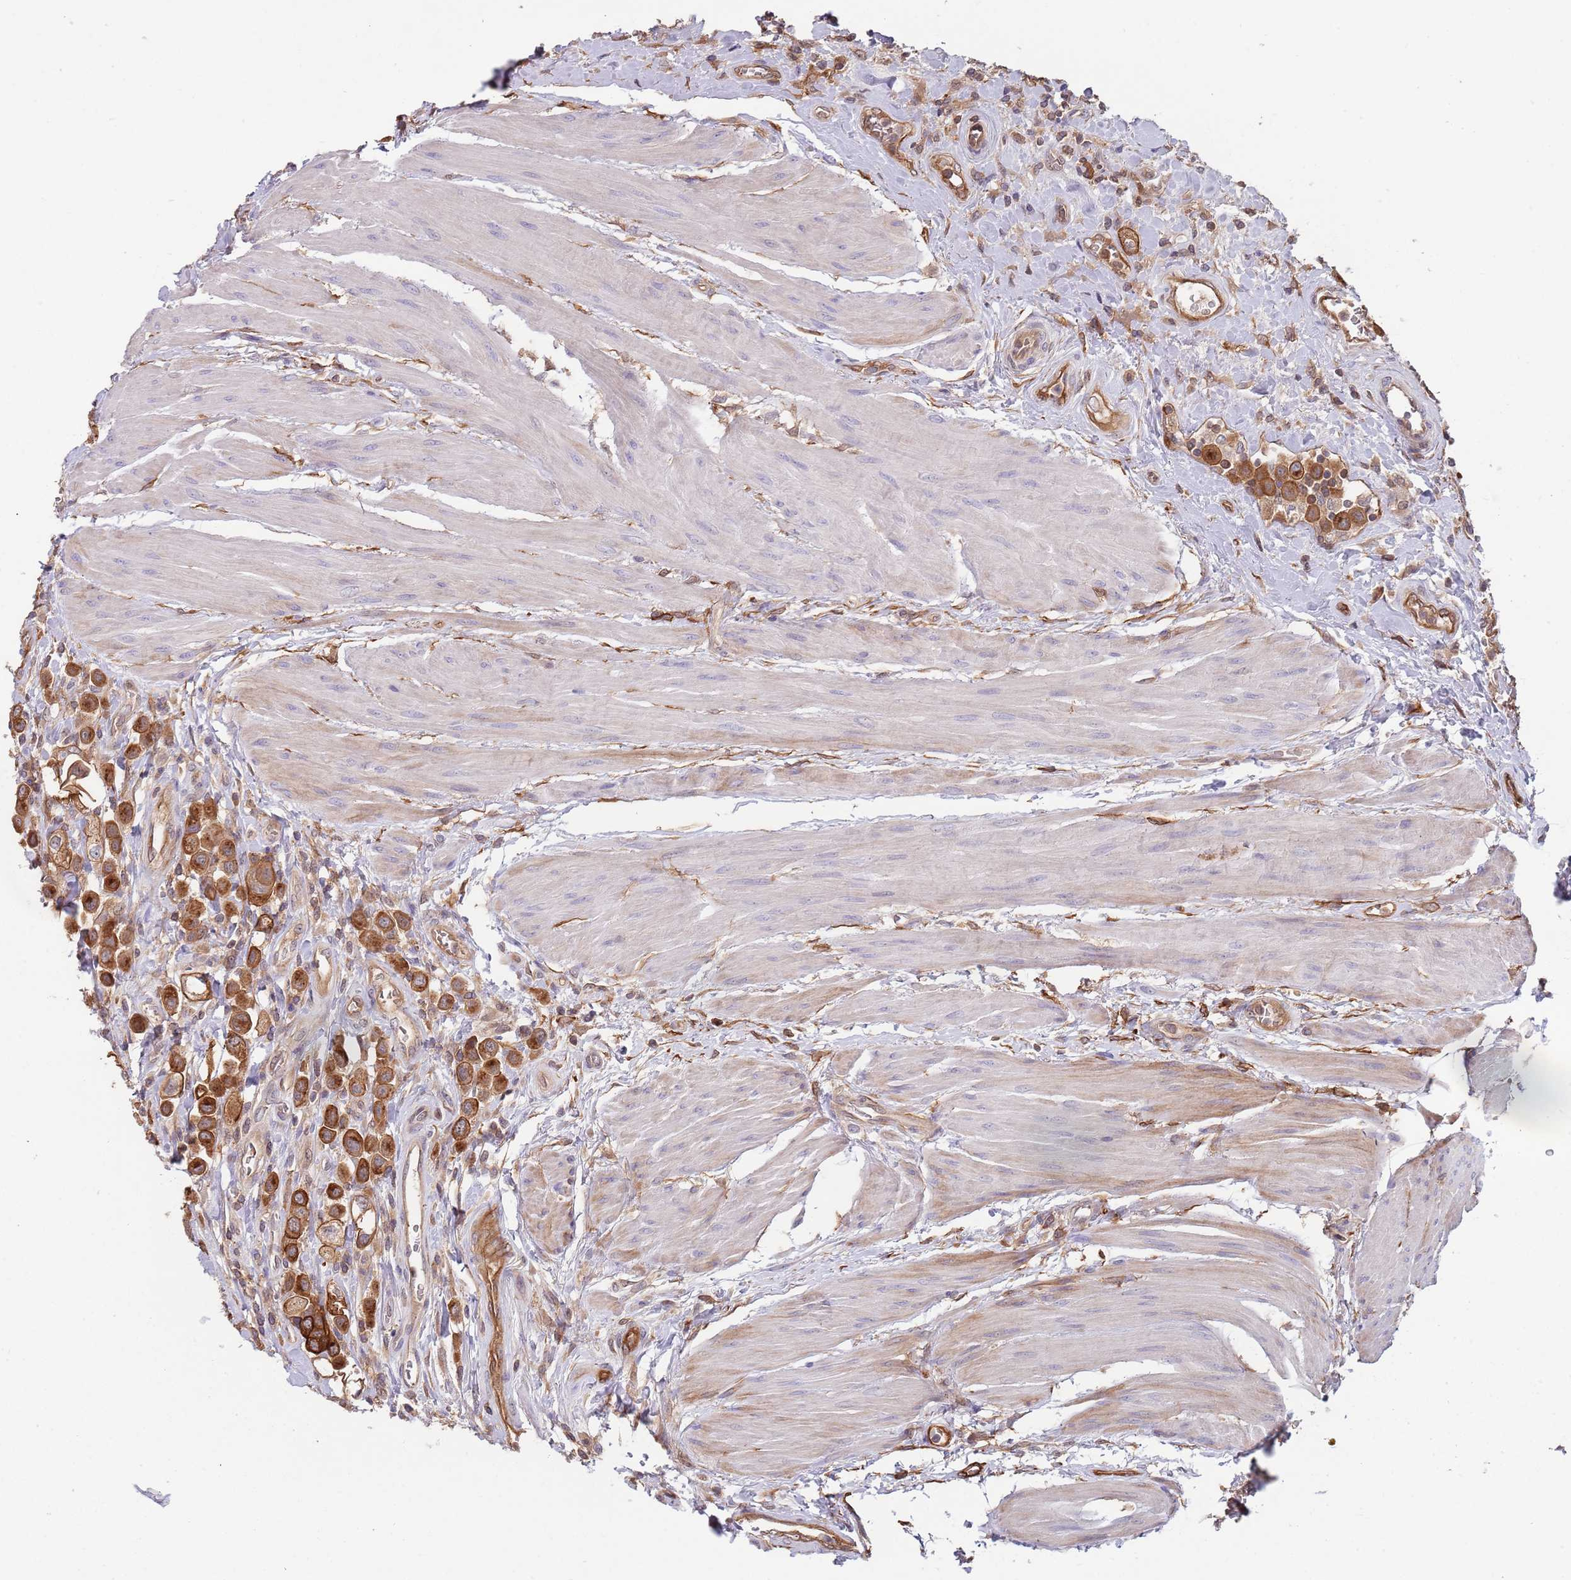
{"staining": {"intensity": "strong", "quantity": ">75%", "location": "cytoplasmic/membranous"}, "tissue": "urothelial cancer", "cell_type": "Tumor cells", "image_type": "cancer", "snomed": [{"axis": "morphology", "description": "Urothelial carcinoma, High grade"}, {"axis": "topography", "description": "Urinary bladder"}], "caption": "Immunohistochemical staining of human urothelial carcinoma (high-grade) shows high levels of strong cytoplasmic/membranous positivity in approximately >75% of tumor cells.", "gene": "GSDMD", "patient": {"sex": "male", "age": 50}}